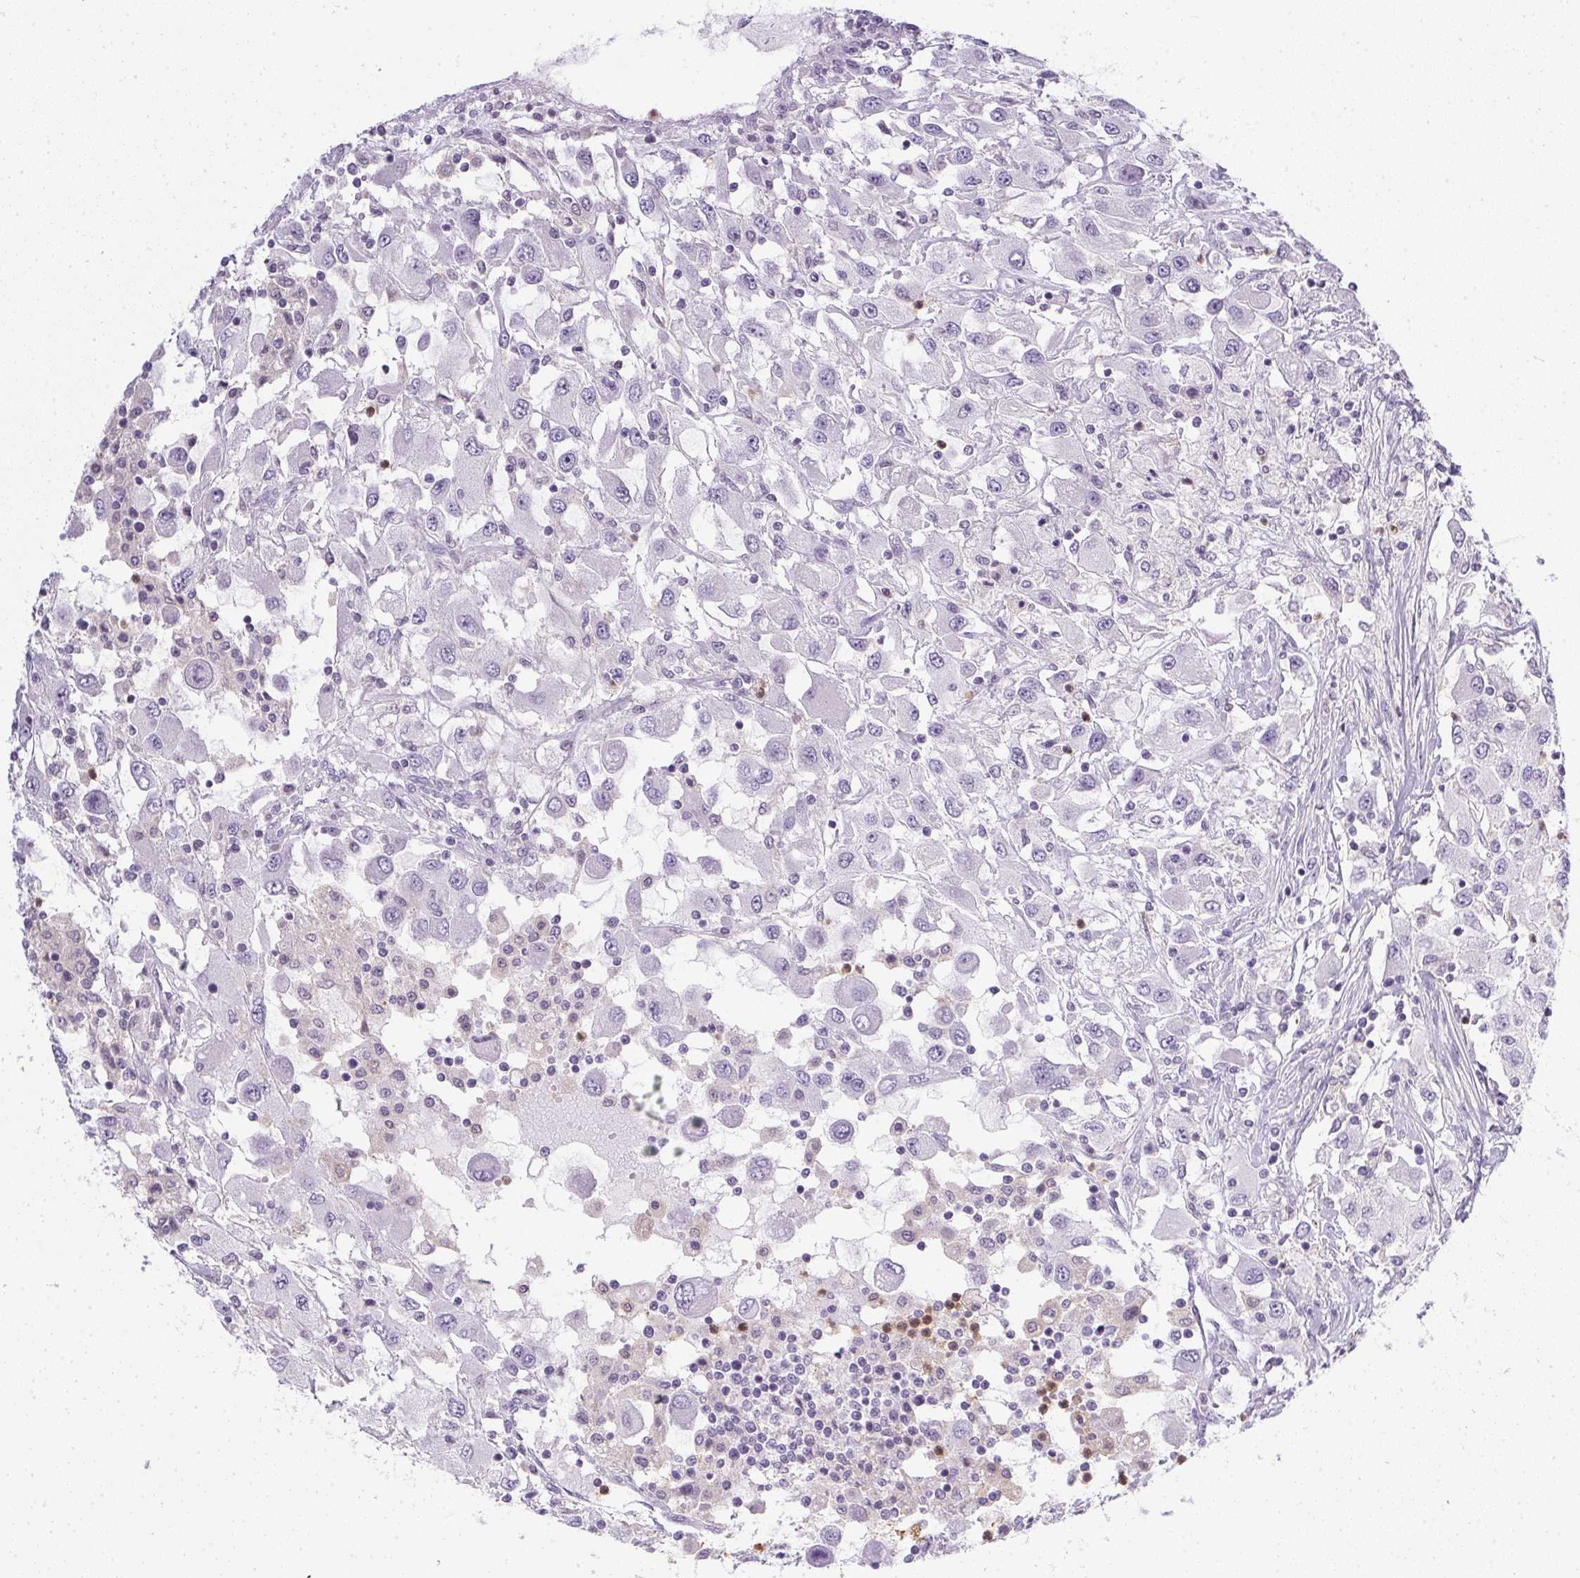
{"staining": {"intensity": "negative", "quantity": "none", "location": "none"}, "tissue": "renal cancer", "cell_type": "Tumor cells", "image_type": "cancer", "snomed": [{"axis": "morphology", "description": "Adenocarcinoma, NOS"}, {"axis": "topography", "description": "Kidney"}], "caption": "A micrograph of human renal cancer is negative for staining in tumor cells. (Brightfield microscopy of DAB (3,3'-diaminobenzidine) immunohistochemistry at high magnification).", "gene": "DNAJC5G", "patient": {"sex": "female", "age": 67}}